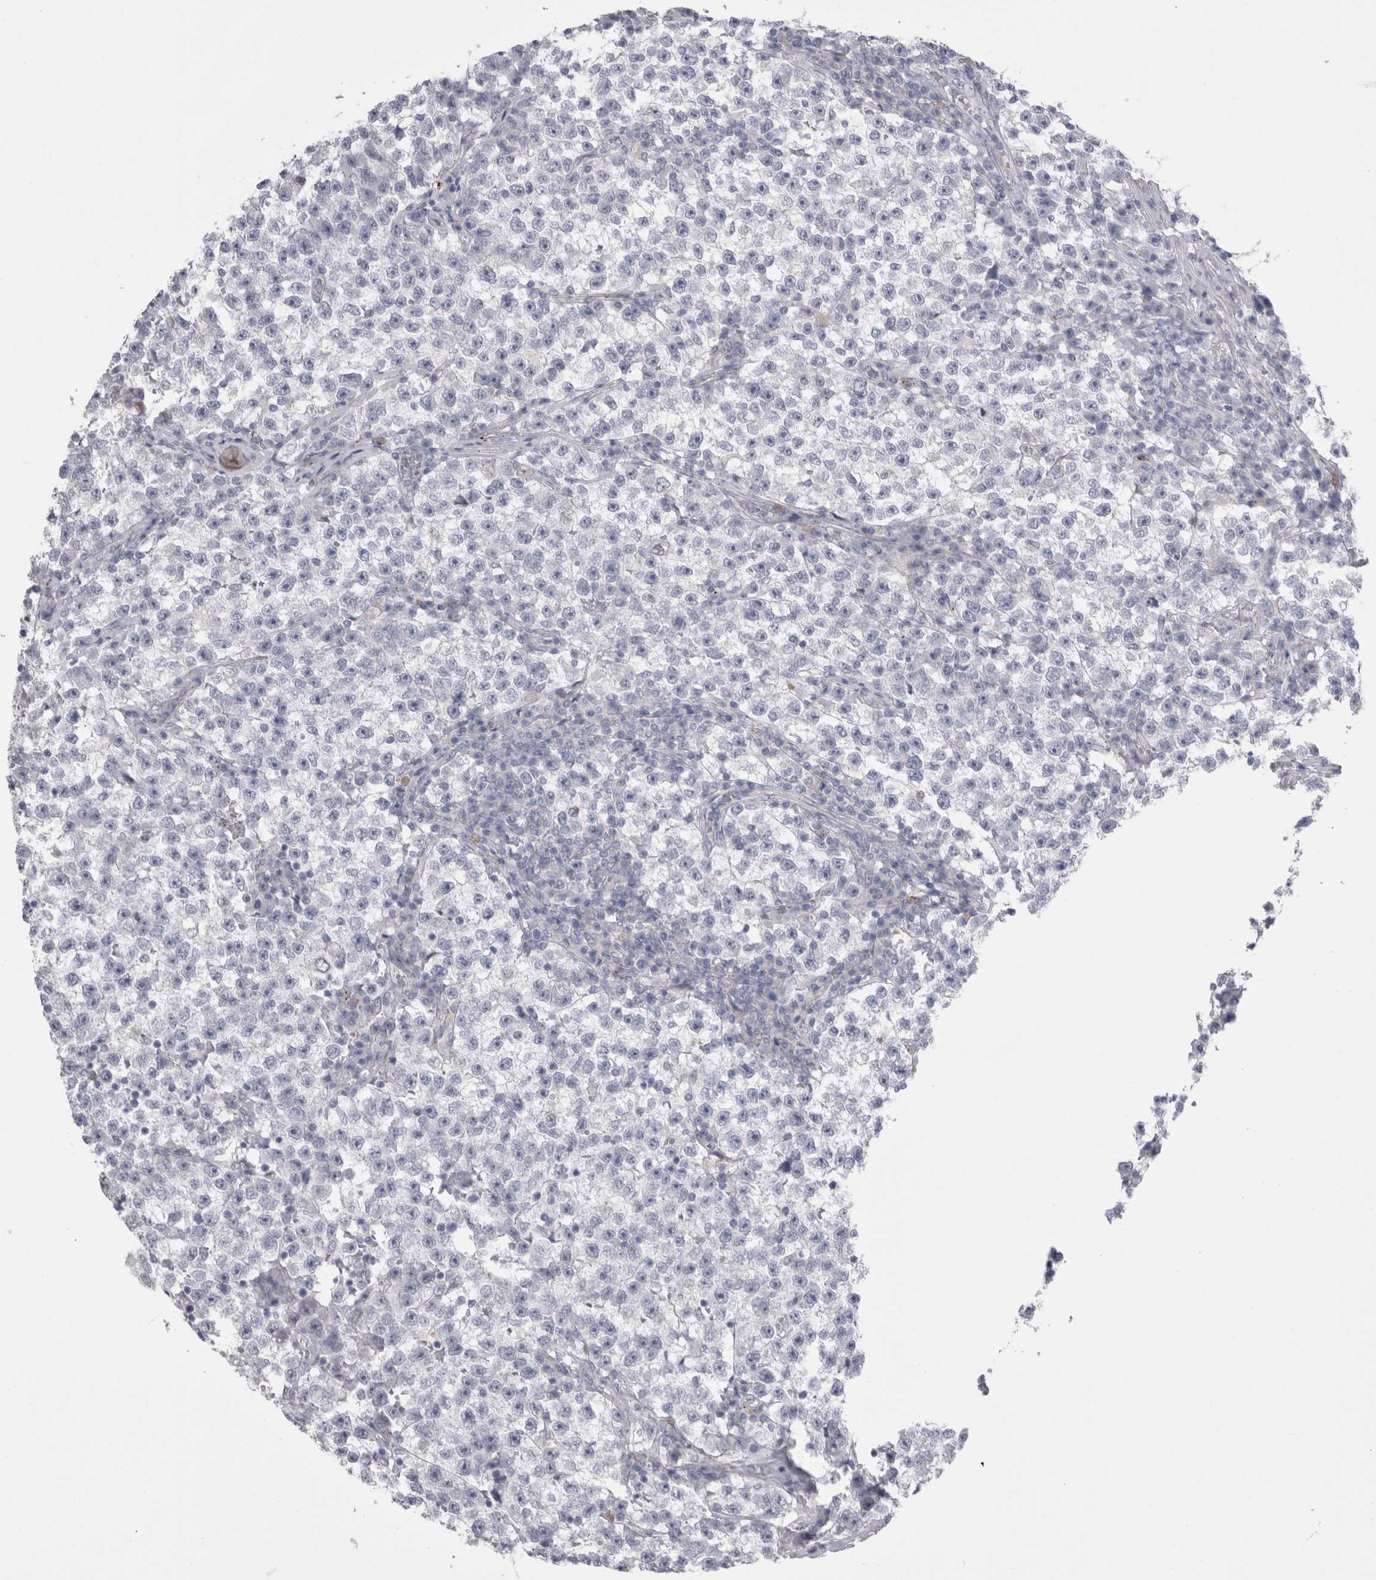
{"staining": {"intensity": "negative", "quantity": "none", "location": "none"}, "tissue": "testis cancer", "cell_type": "Tumor cells", "image_type": "cancer", "snomed": [{"axis": "morphology", "description": "Seminoma, NOS"}, {"axis": "topography", "description": "Testis"}], "caption": "Human testis cancer stained for a protein using IHC reveals no positivity in tumor cells.", "gene": "EPDR1", "patient": {"sex": "male", "age": 22}}